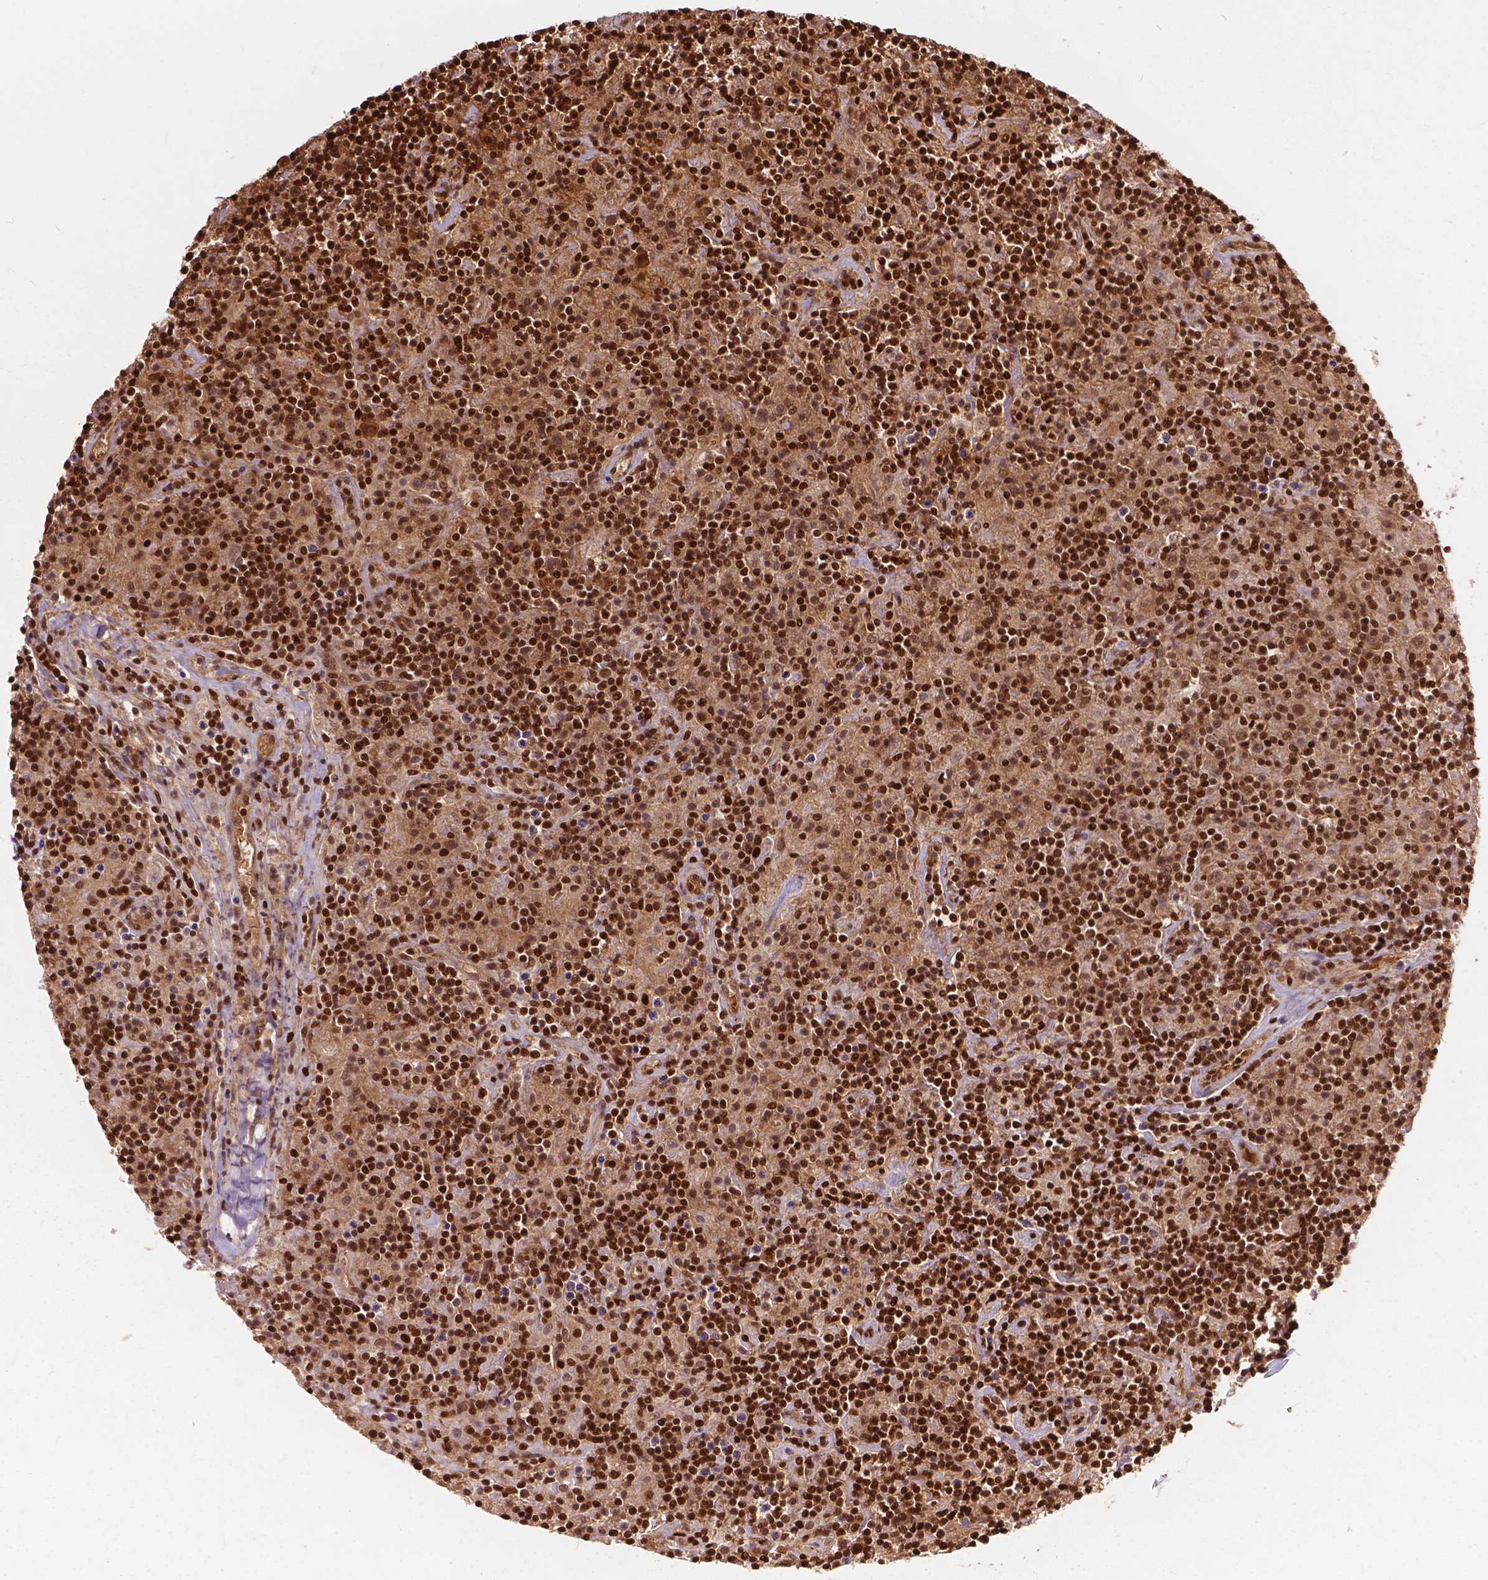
{"staining": {"intensity": "strong", "quantity": ">75%", "location": "nuclear"}, "tissue": "lymphoma", "cell_type": "Tumor cells", "image_type": "cancer", "snomed": [{"axis": "morphology", "description": "Hodgkin's disease, NOS"}, {"axis": "topography", "description": "Lymph node"}], "caption": "Lymphoma was stained to show a protein in brown. There is high levels of strong nuclear expression in approximately >75% of tumor cells. (Brightfield microscopy of DAB IHC at high magnification).", "gene": "ANP32B", "patient": {"sex": "male", "age": 70}}